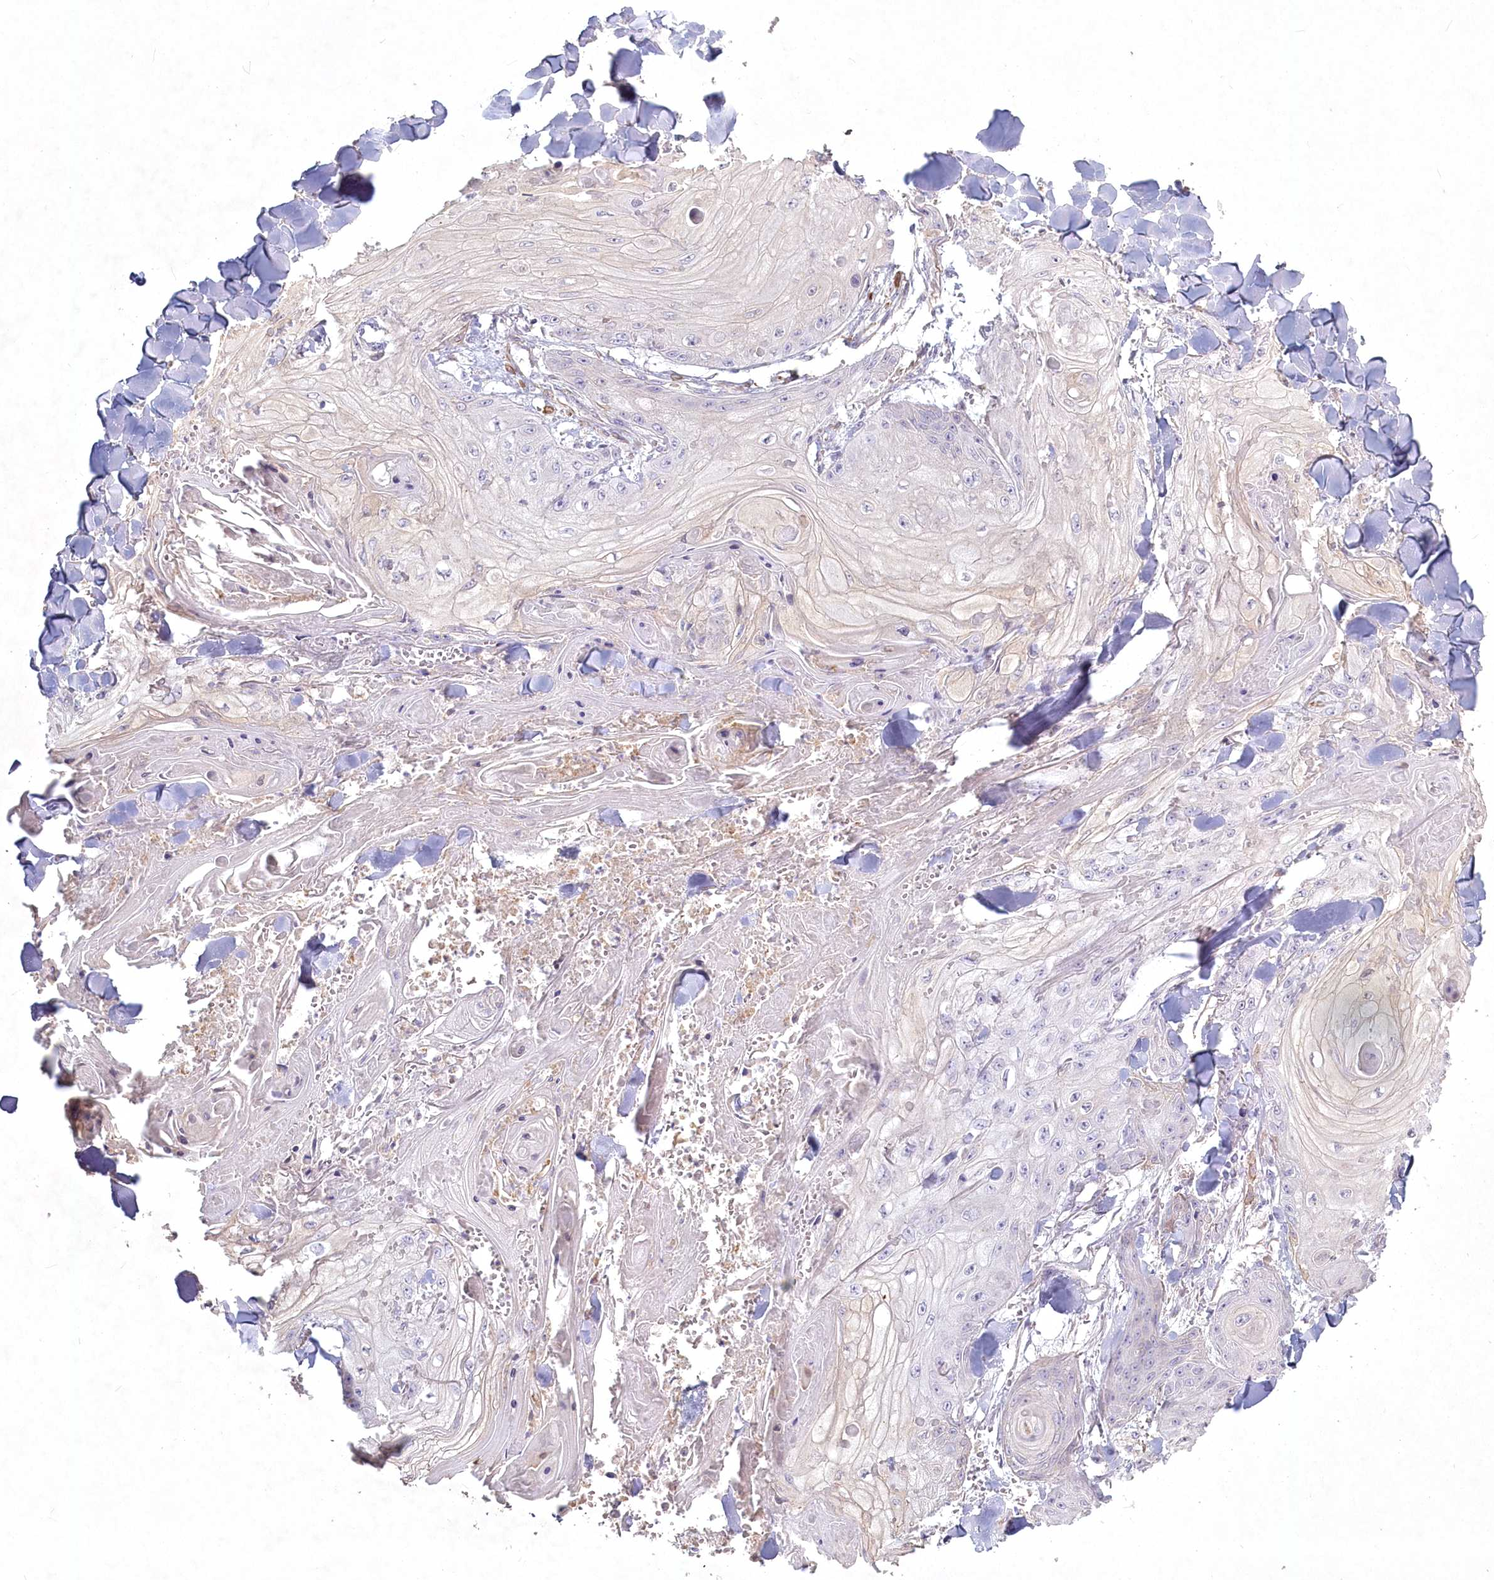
{"staining": {"intensity": "negative", "quantity": "none", "location": "none"}, "tissue": "skin cancer", "cell_type": "Tumor cells", "image_type": "cancer", "snomed": [{"axis": "morphology", "description": "Squamous cell carcinoma, NOS"}, {"axis": "topography", "description": "Skin"}], "caption": "This is an immunohistochemistry histopathology image of squamous cell carcinoma (skin). There is no positivity in tumor cells.", "gene": "INPP4B", "patient": {"sex": "male", "age": 74}}